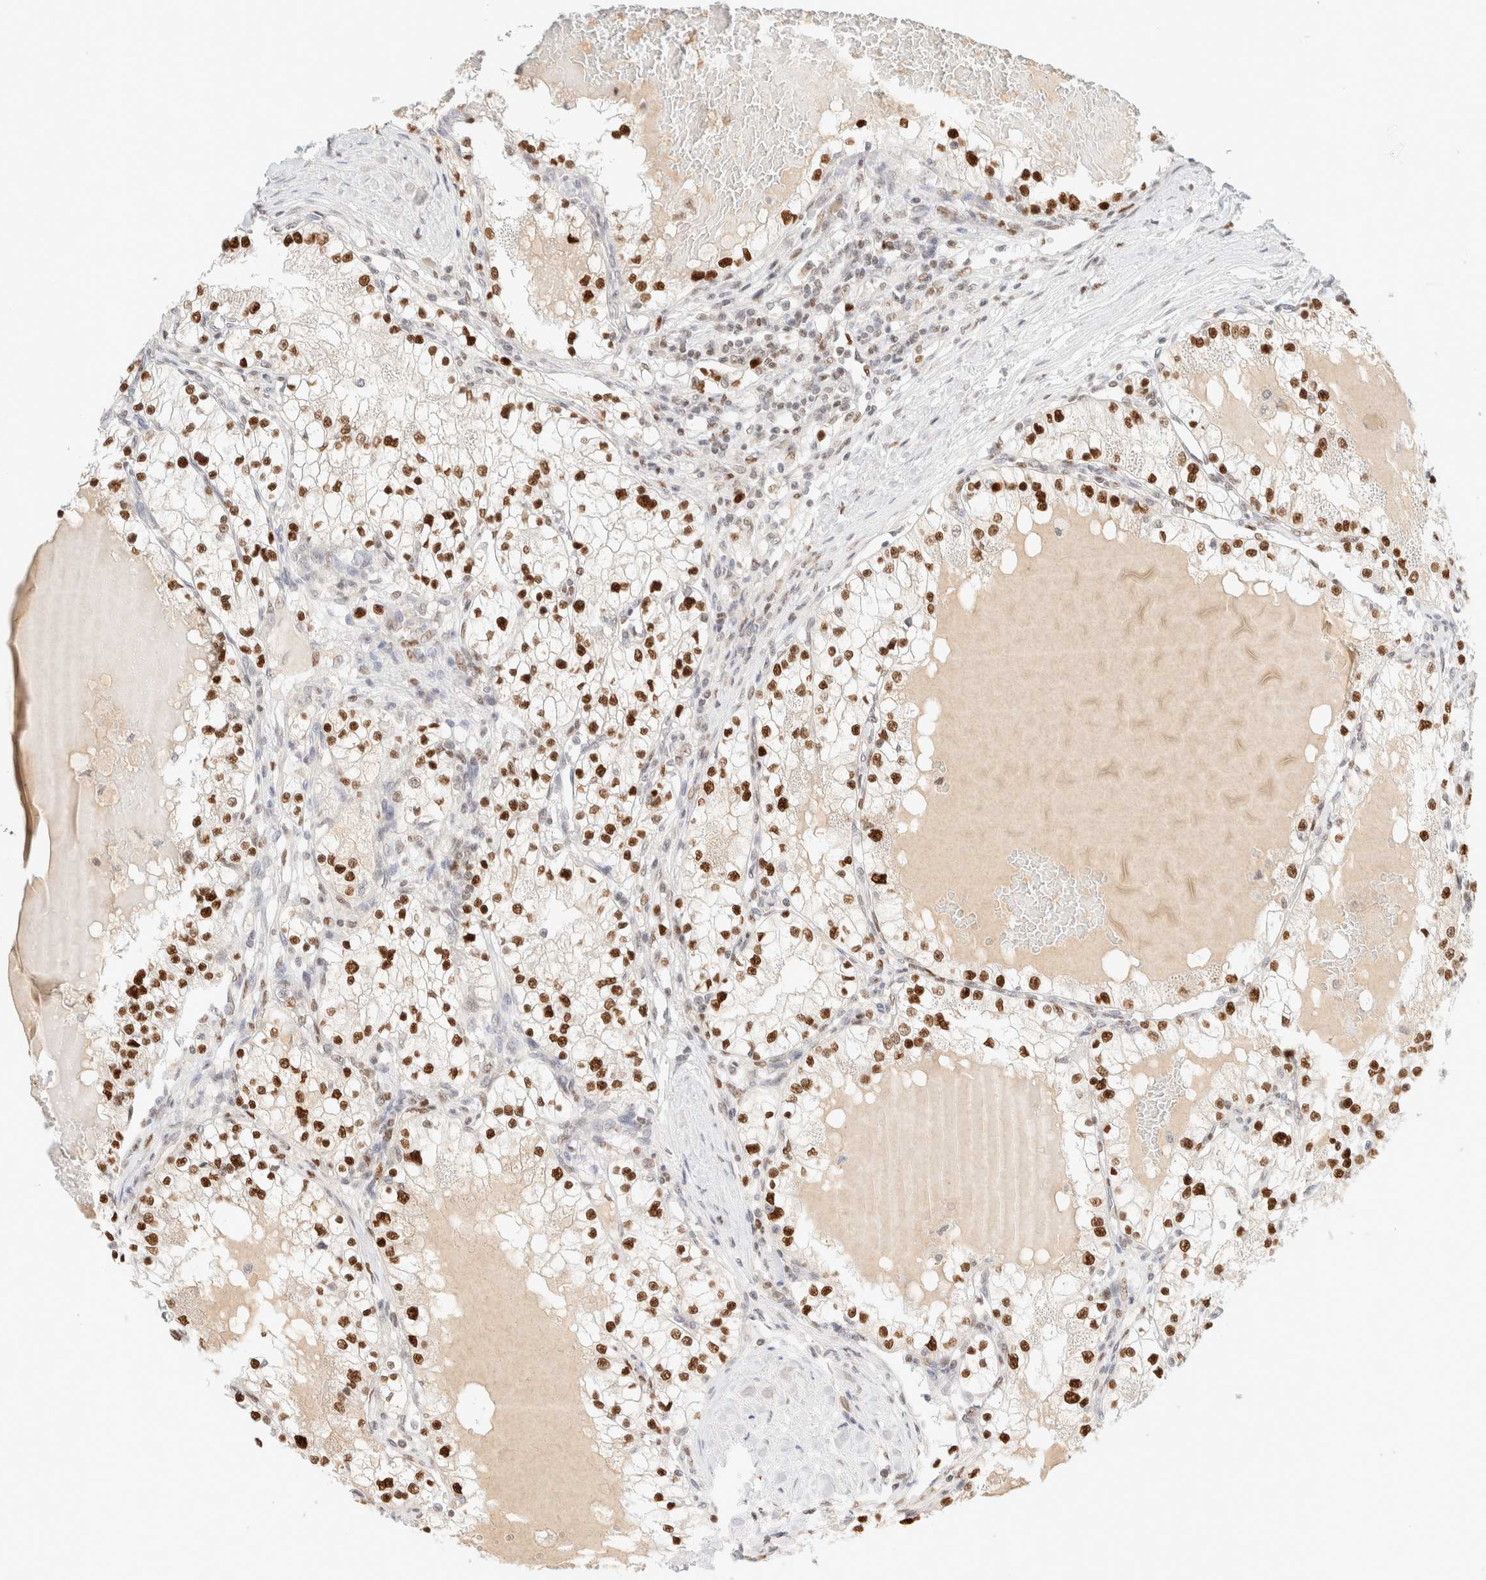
{"staining": {"intensity": "strong", "quantity": ">75%", "location": "nuclear"}, "tissue": "renal cancer", "cell_type": "Tumor cells", "image_type": "cancer", "snomed": [{"axis": "morphology", "description": "Adenocarcinoma, NOS"}, {"axis": "topography", "description": "Kidney"}], "caption": "Immunohistochemical staining of renal cancer (adenocarcinoma) reveals high levels of strong nuclear staining in approximately >75% of tumor cells. Ihc stains the protein of interest in brown and the nuclei are stained blue.", "gene": "DDB2", "patient": {"sex": "male", "age": 68}}